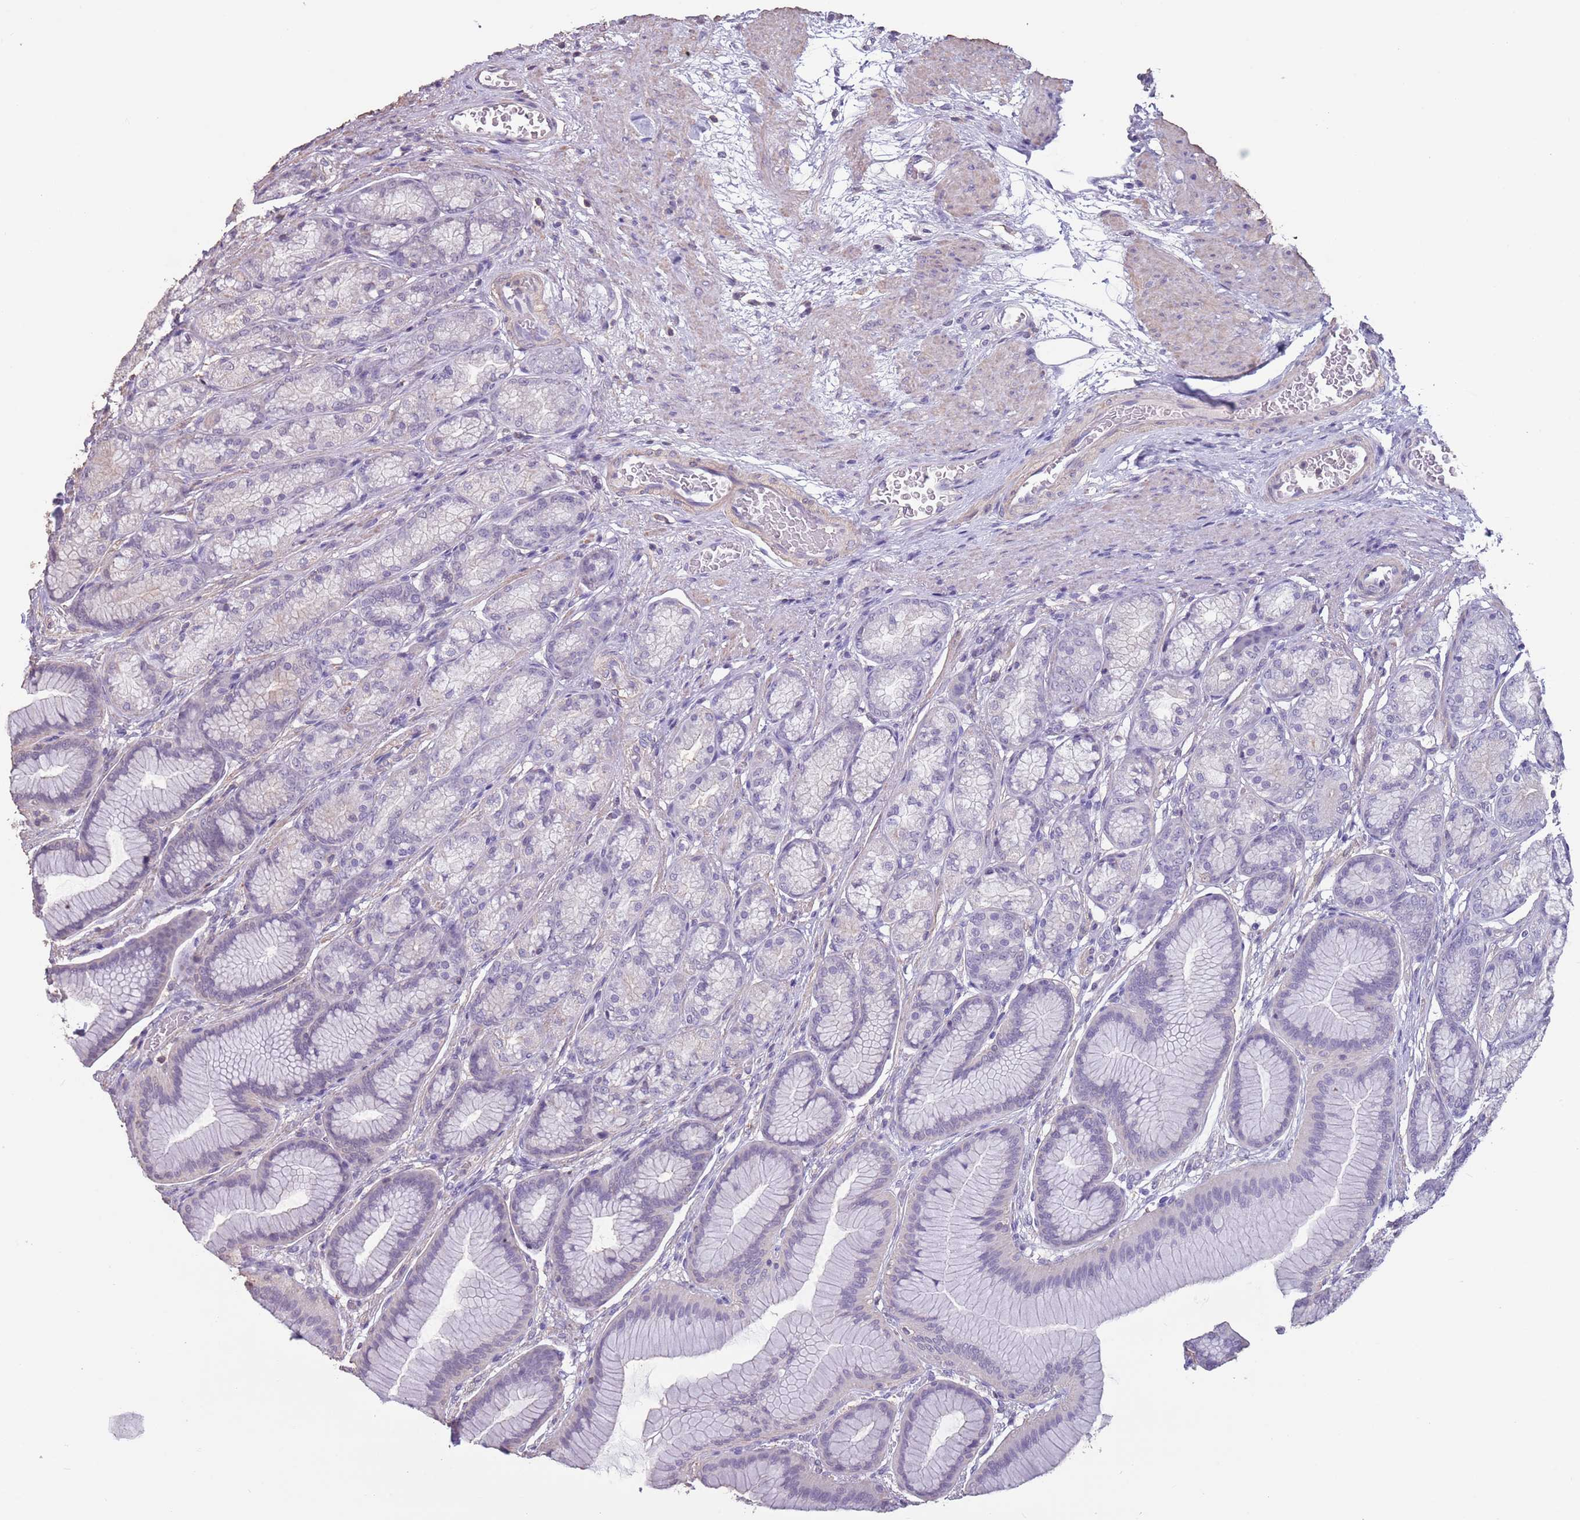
{"staining": {"intensity": "negative", "quantity": "none", "location": "none"}, "tissue": "stomach", "cell_type": "Glandular cells", "image_type": "normal", "snomed": [{"axis": "morphology", "description": "Normal tissue, NOS"}, {"axis": "morphology", "description": "Adenocarcinoma, NOS"}, {"axis": "morphology", "description": "Adenocarcinoma, High grade"}, {"axis": "topography", "description": "Stomach, upper"}, {"axis": "topography", "description": "Stomach"}], "caption": "Immunohistochemistry micrograph of normal stomach stained for a protein (brown), which demonstrates no expression in glandular cells.", "gene": "SUN5", "patient": {"sex": "female", "age": 65}}